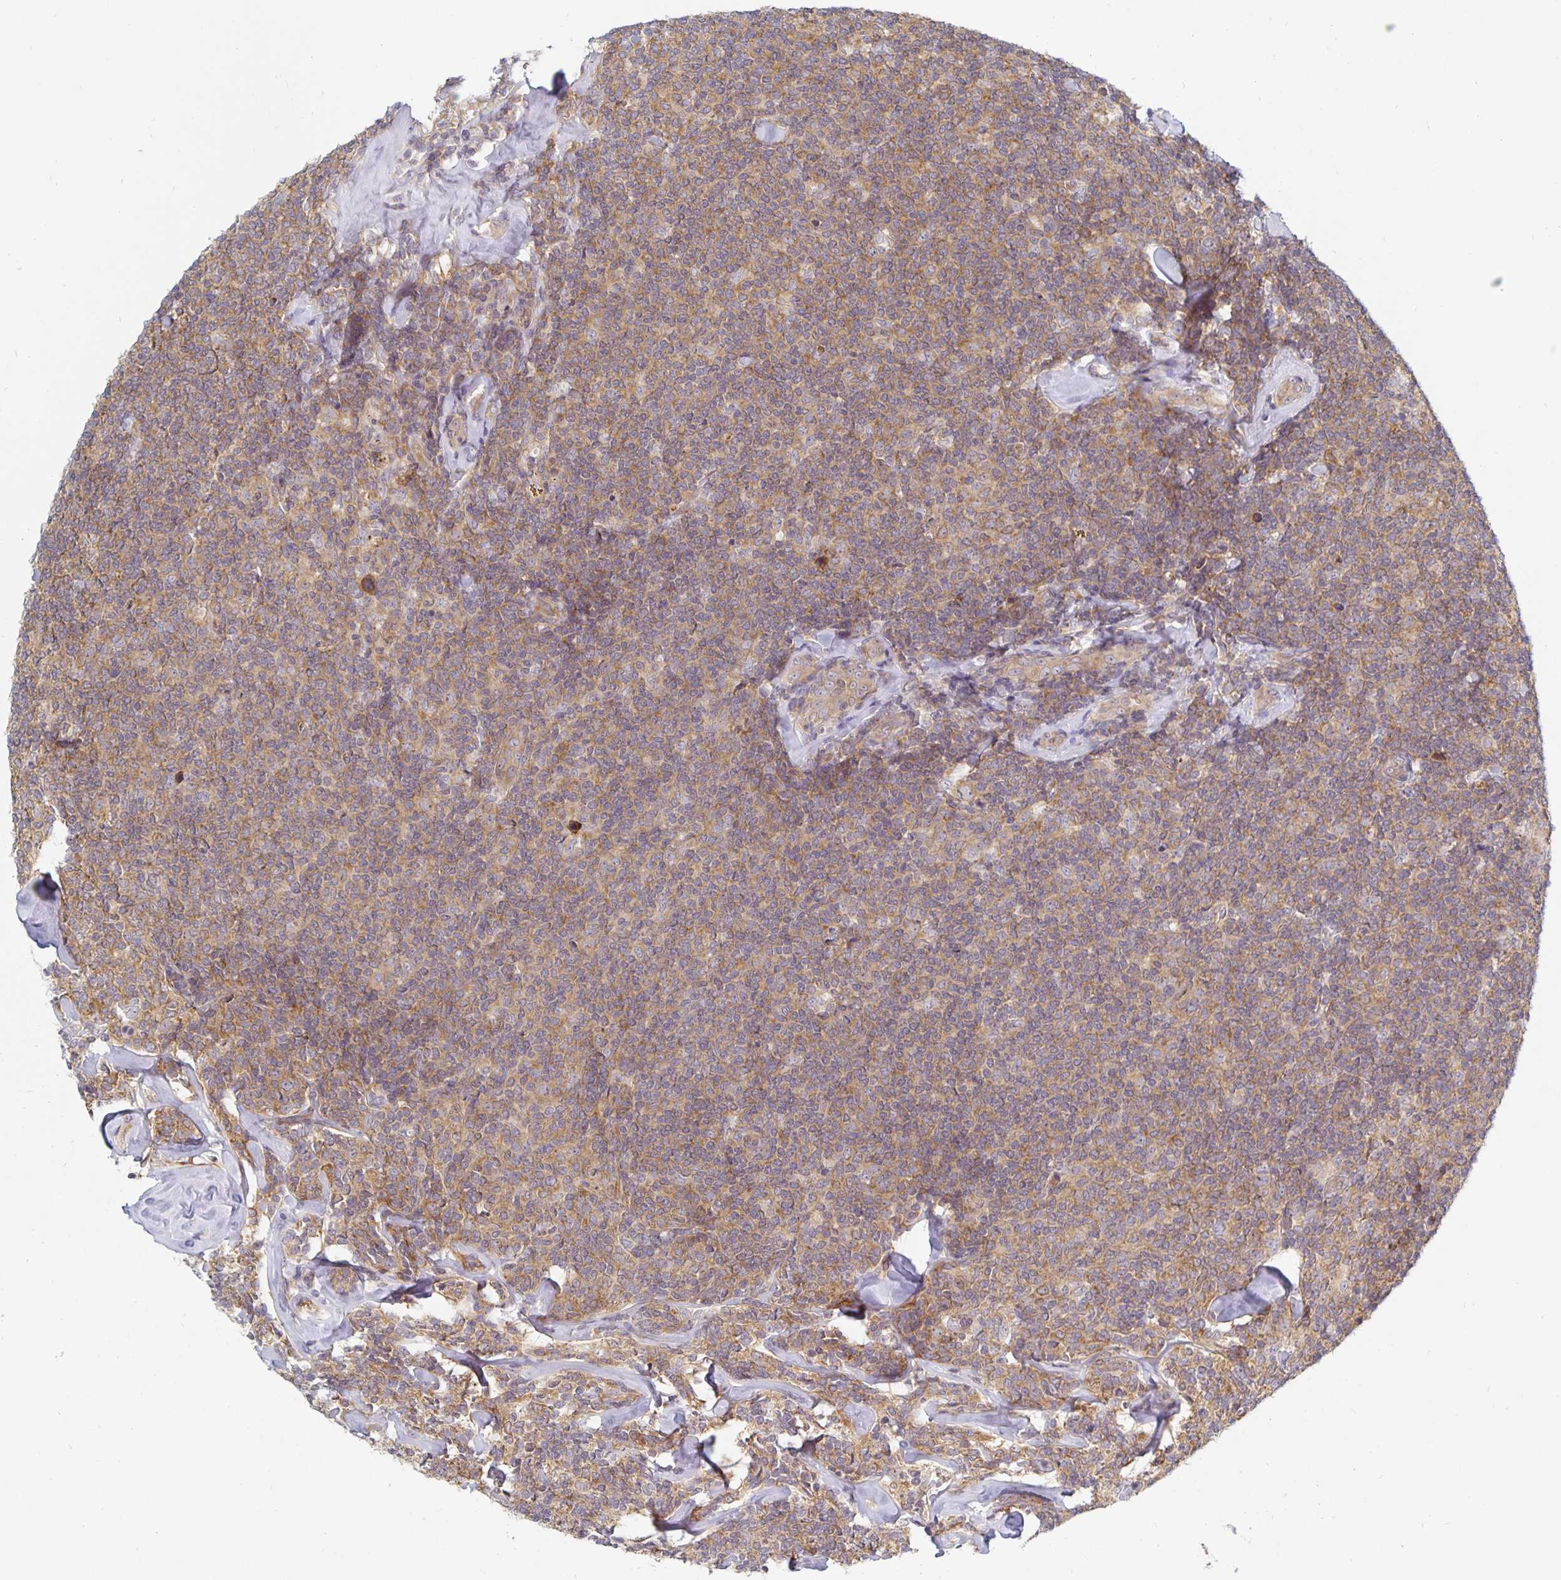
{"staining": {"intensity": "moderate", "quantity": ">75%", "location": "cytoplasmic/membranous"}, "tissue": "lymphoma", "cell_type": "Tumor cells", "image_type": "cancer", "snomed": [{"axis": "morphology", "description": "Malignant lymphoma, non-Hodgkin's type, Low grade"}, {"axis": "topography", "description": "Lymph node"}], "caption": "Low-grade malignant lymphoma, non-Hodgkin's type stained with a brown dye demonstrates moderate cytoplasmic/membranous positive staining in approximately >75% of tumor cells.", "gene": "PDAP1", "patient": {"sex": "female", "age": 56}}